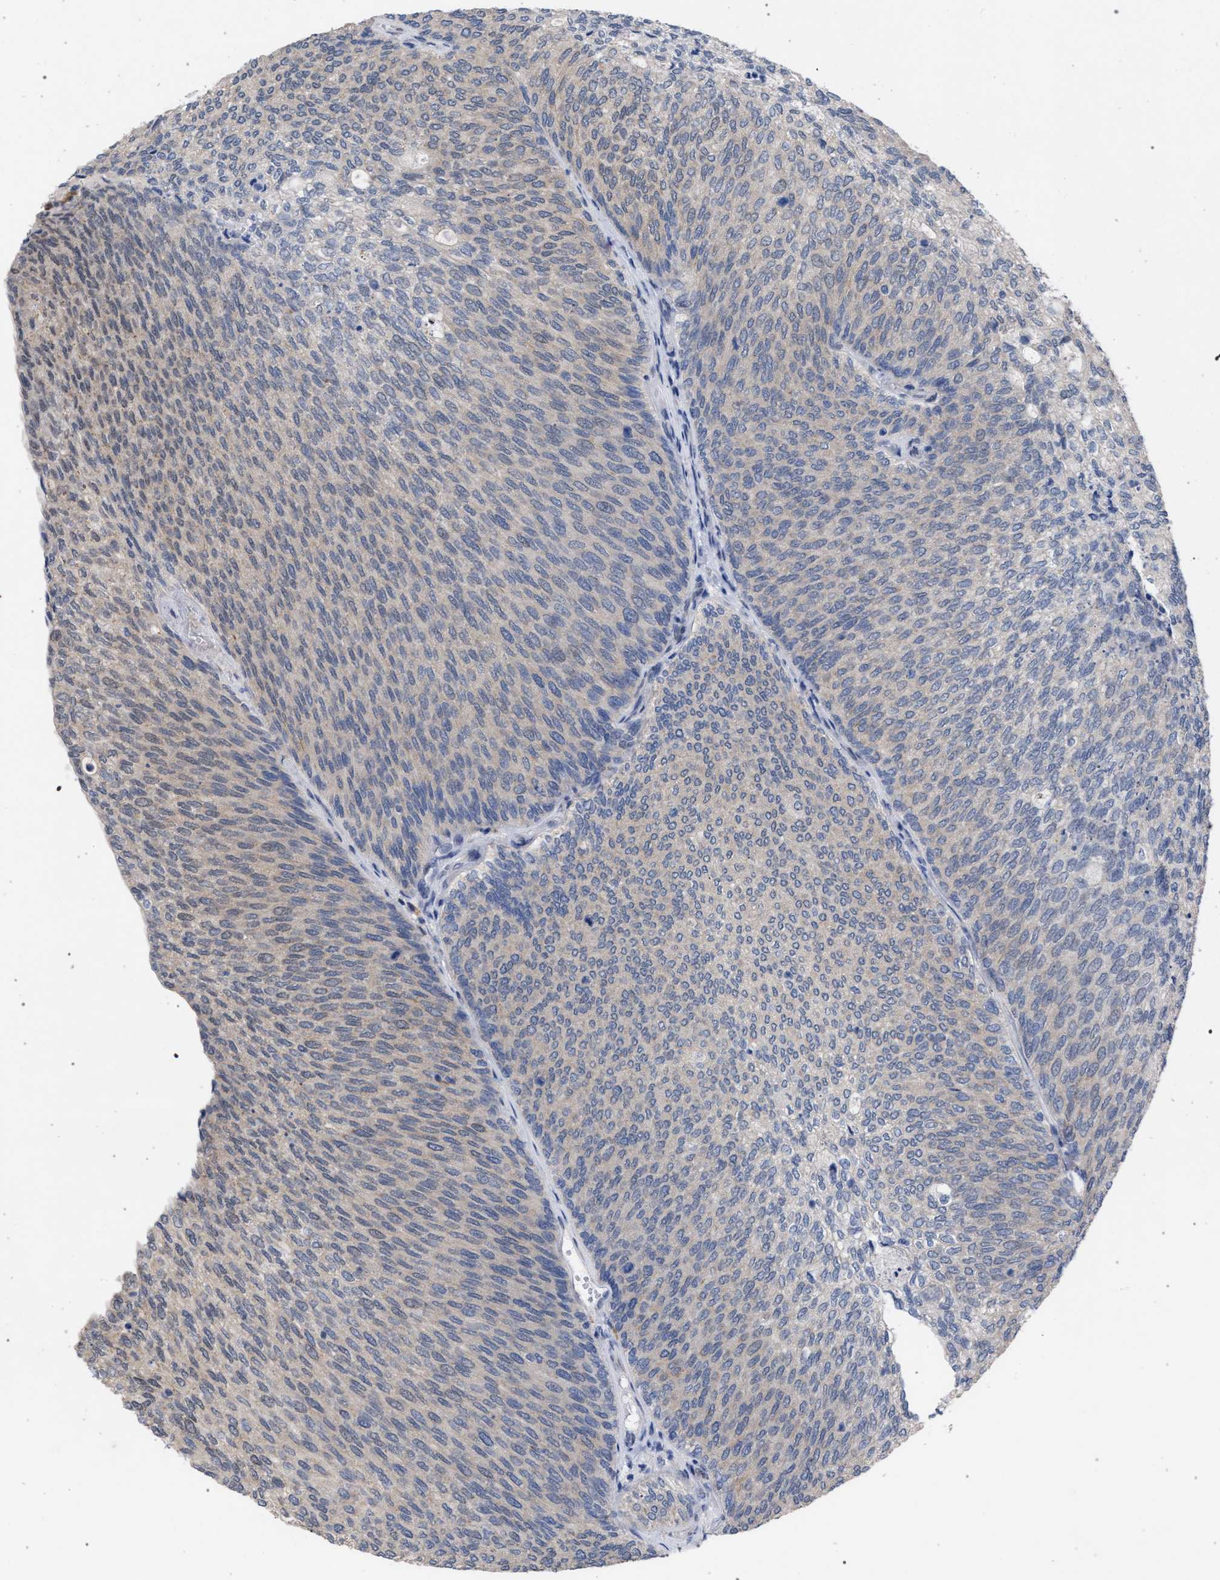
{"staining": {"intensity": "weak", "quantity": "<25%", "location": "cytoplasmic/membranous"}, "tissue": "urothelial cancer", "cell_type": "Tumor cells", "image_type": "cancer", "snomed": [{"axis": "morphology", "description": "Urothelial carcinoma, Low grade"}, {"axis": "topography", "description": "Urinary bladder"}], "caption": "Immunohistochemical staining of human urothelial cancer demonstrates no significant positivity in tumor cells.", "gene": "GOLGA2", "patient": {"sex": "female", "age": 79}}